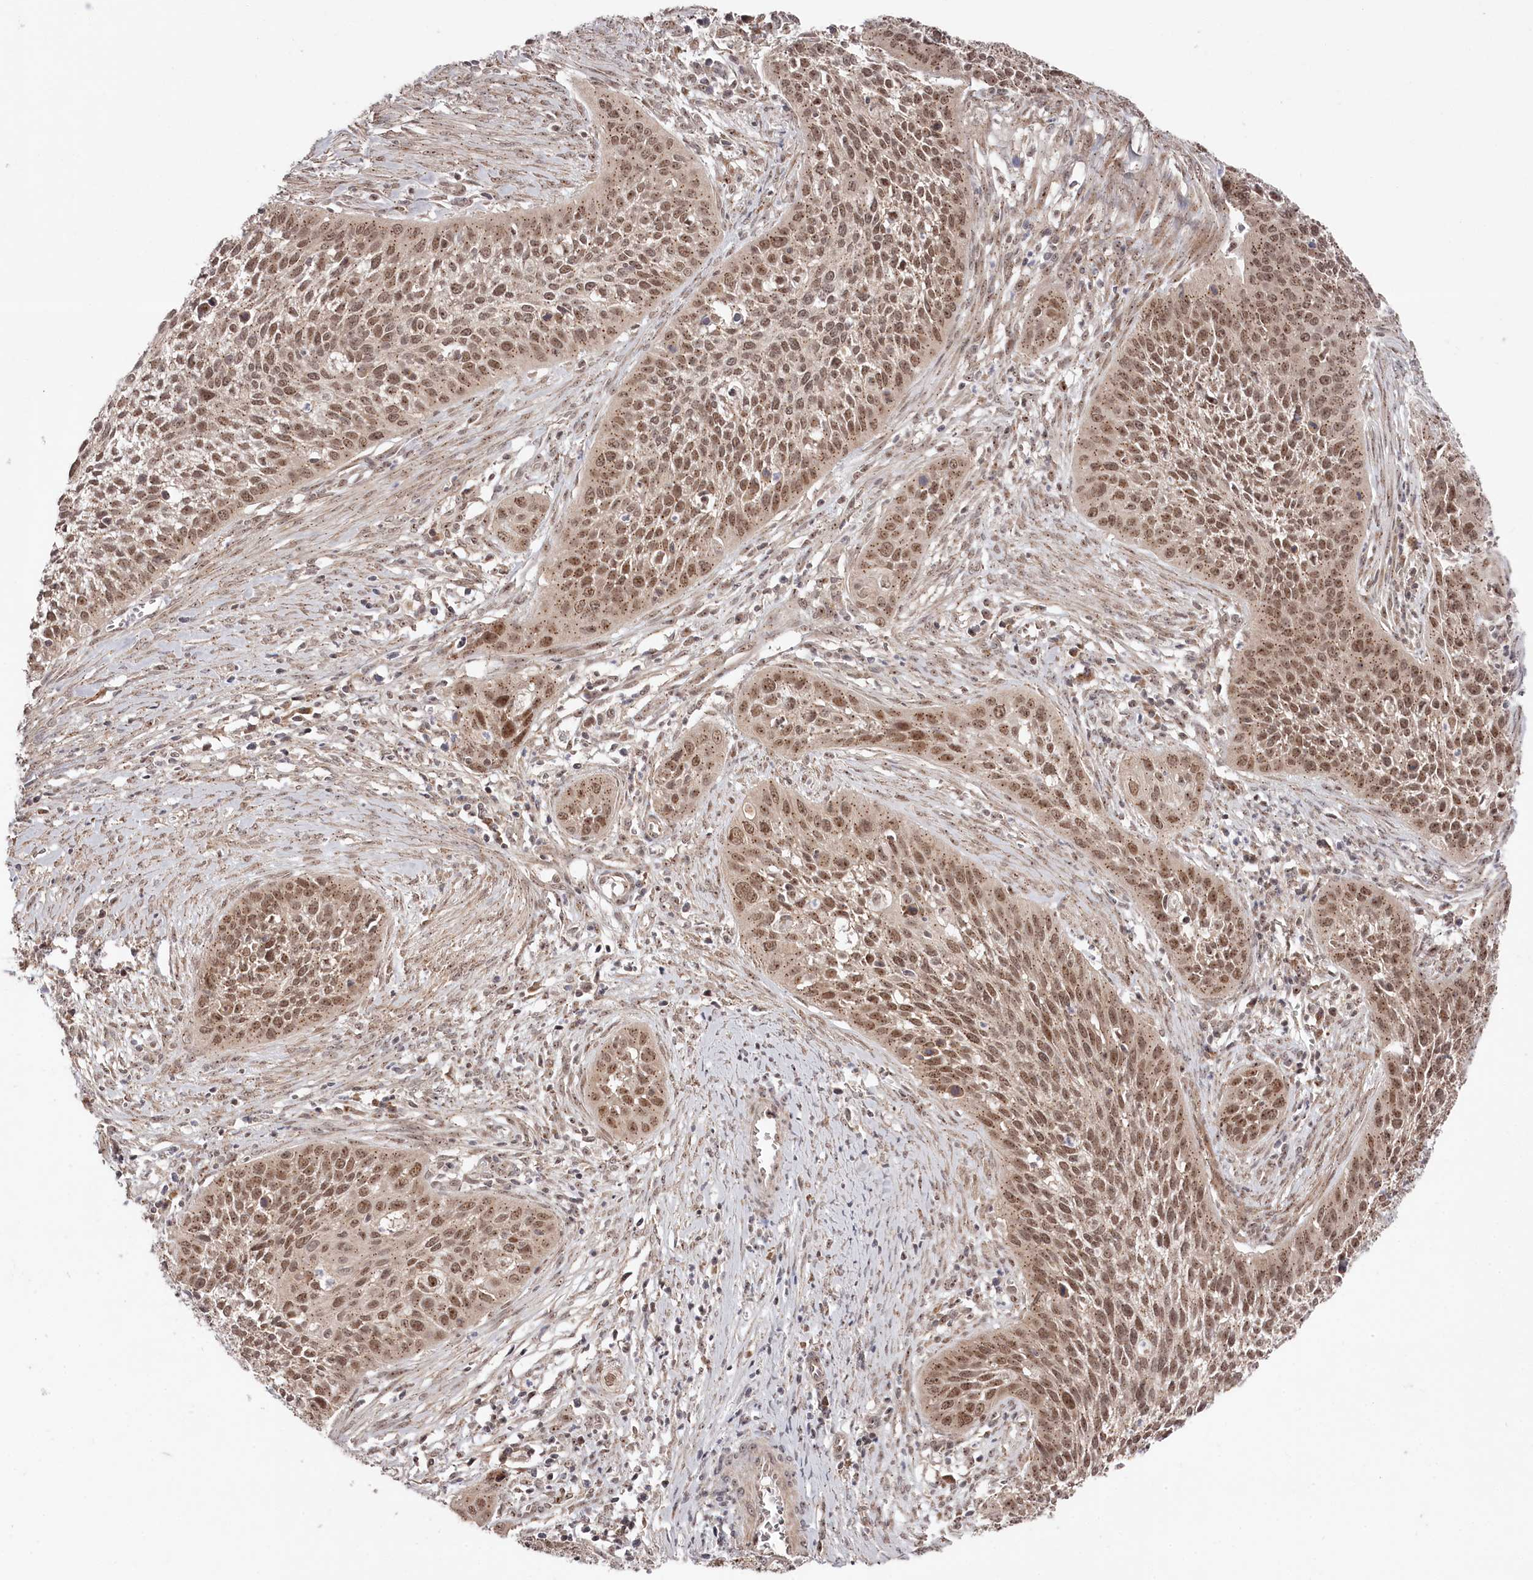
{"staining": {"intensity": "moderate", "quantity": ">75%", "location": "nuclear"}, "tissue": "cervical cancer", "cell_type": "Tumor cells", "image_type": "cancer", "snomed": [{"axis": "morphology", "description": "Squamous cell carcinoma, NOS"}, {"axis": "topography", "description": "Cervix"}], "caption": "An immunohistochemistry histopathology image of tumor tissue is shown. Protein staining in brown labels moderate nuclear positivity in squamous cell carcinoma (cervical) within tumor cells.", "gene": "EXOSC1", "patient": {"sex": "female", "age": 34}}